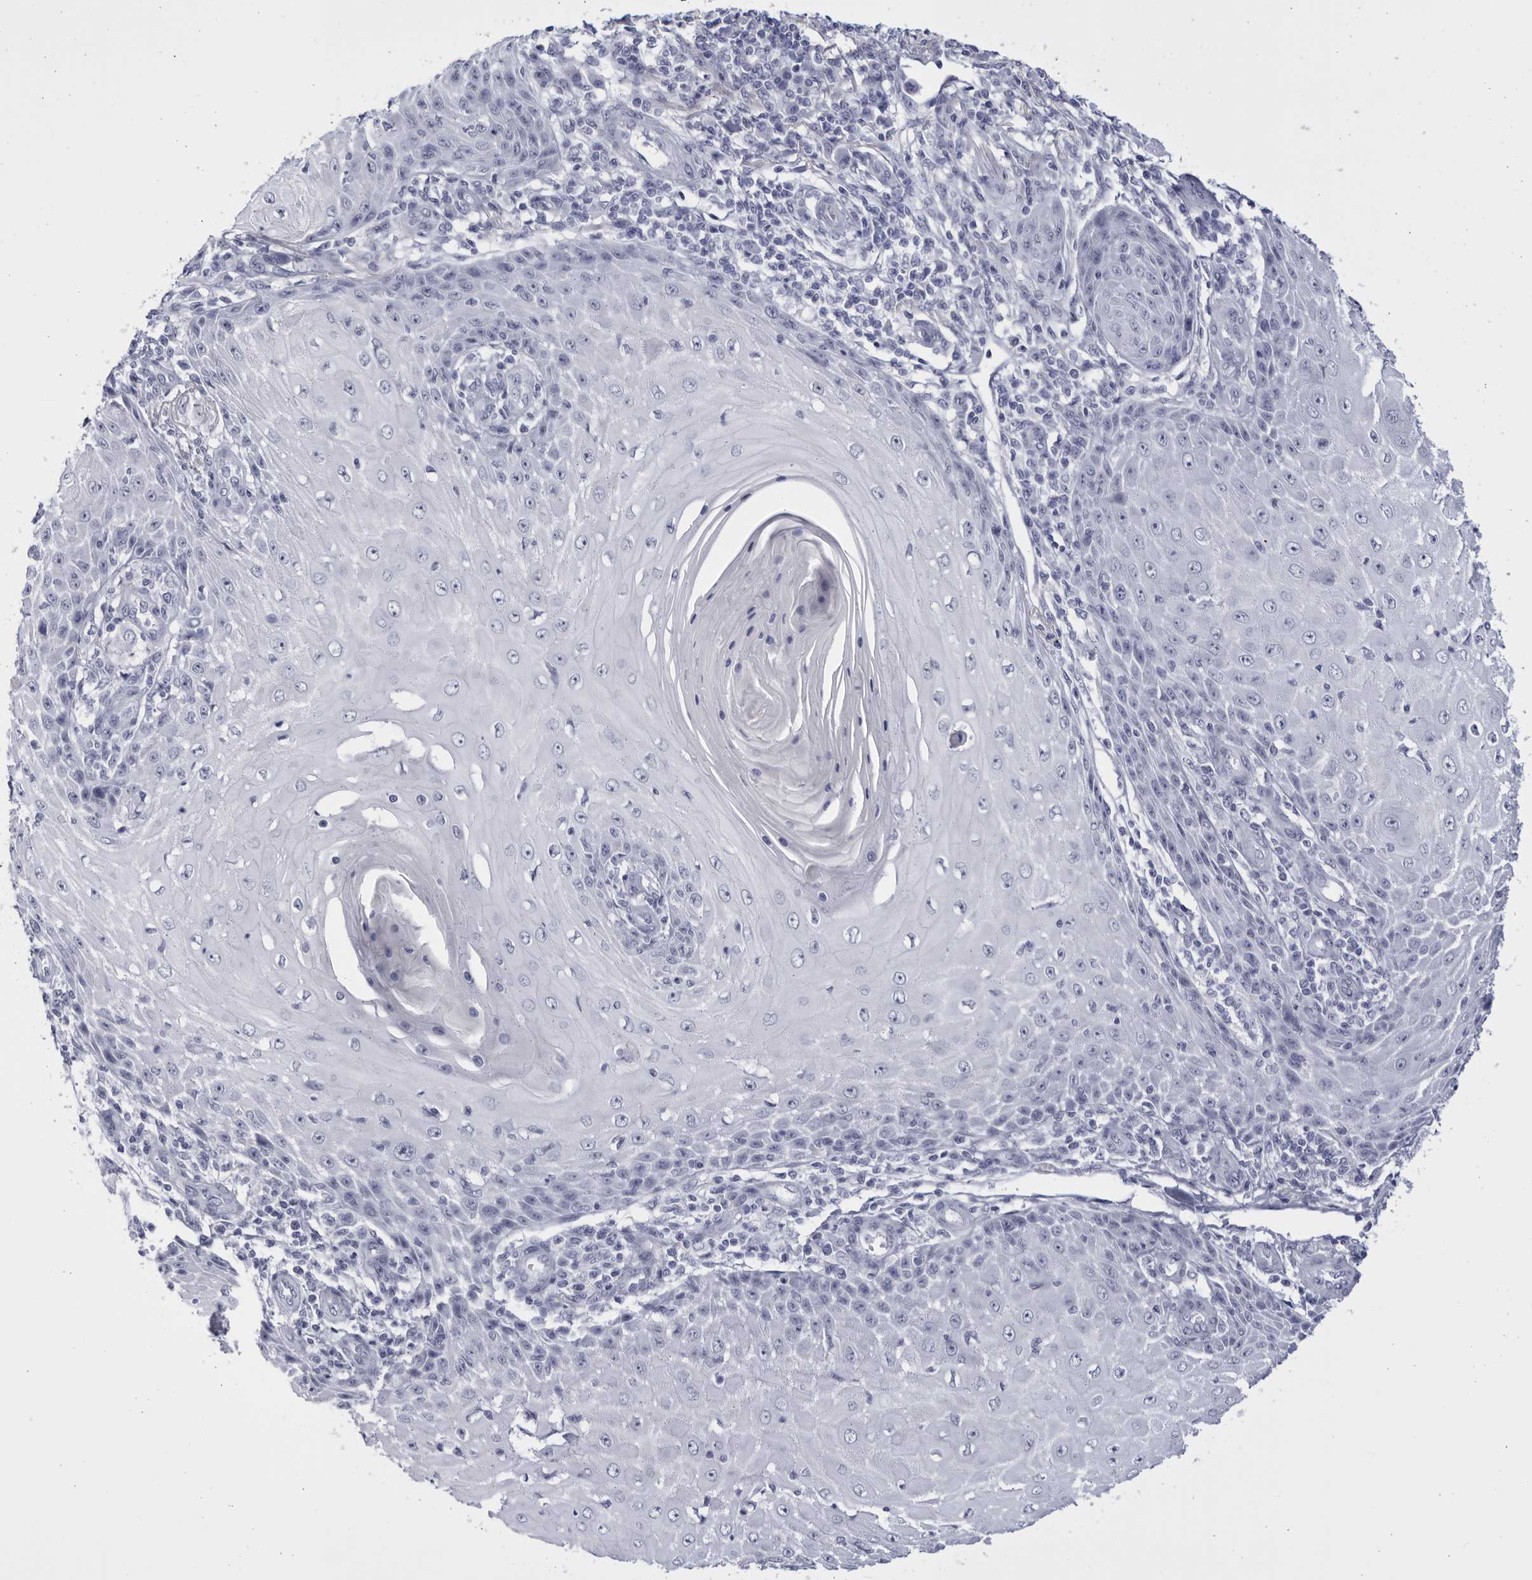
{"staining": {"intensity": "negative", "quantity": "none", "location": "none"}, "tissue": "skin cancer", "cell_type": "Tumor cells", "image_type": "cancer", "snomed": [{"axis": "morphology", "description": "Squamous cell carcinoma, NOS"}, {"axis": "topography", "description": "Skin"}], "caption": "IHC micrograph of neoplastic tissue: skin cancer (squamous cell carcinoma) stained with DAB reveals no significant protein staining in tumor cells.", "gene": "CCDC181", "patient": {"sex": "female", "age": 73}}